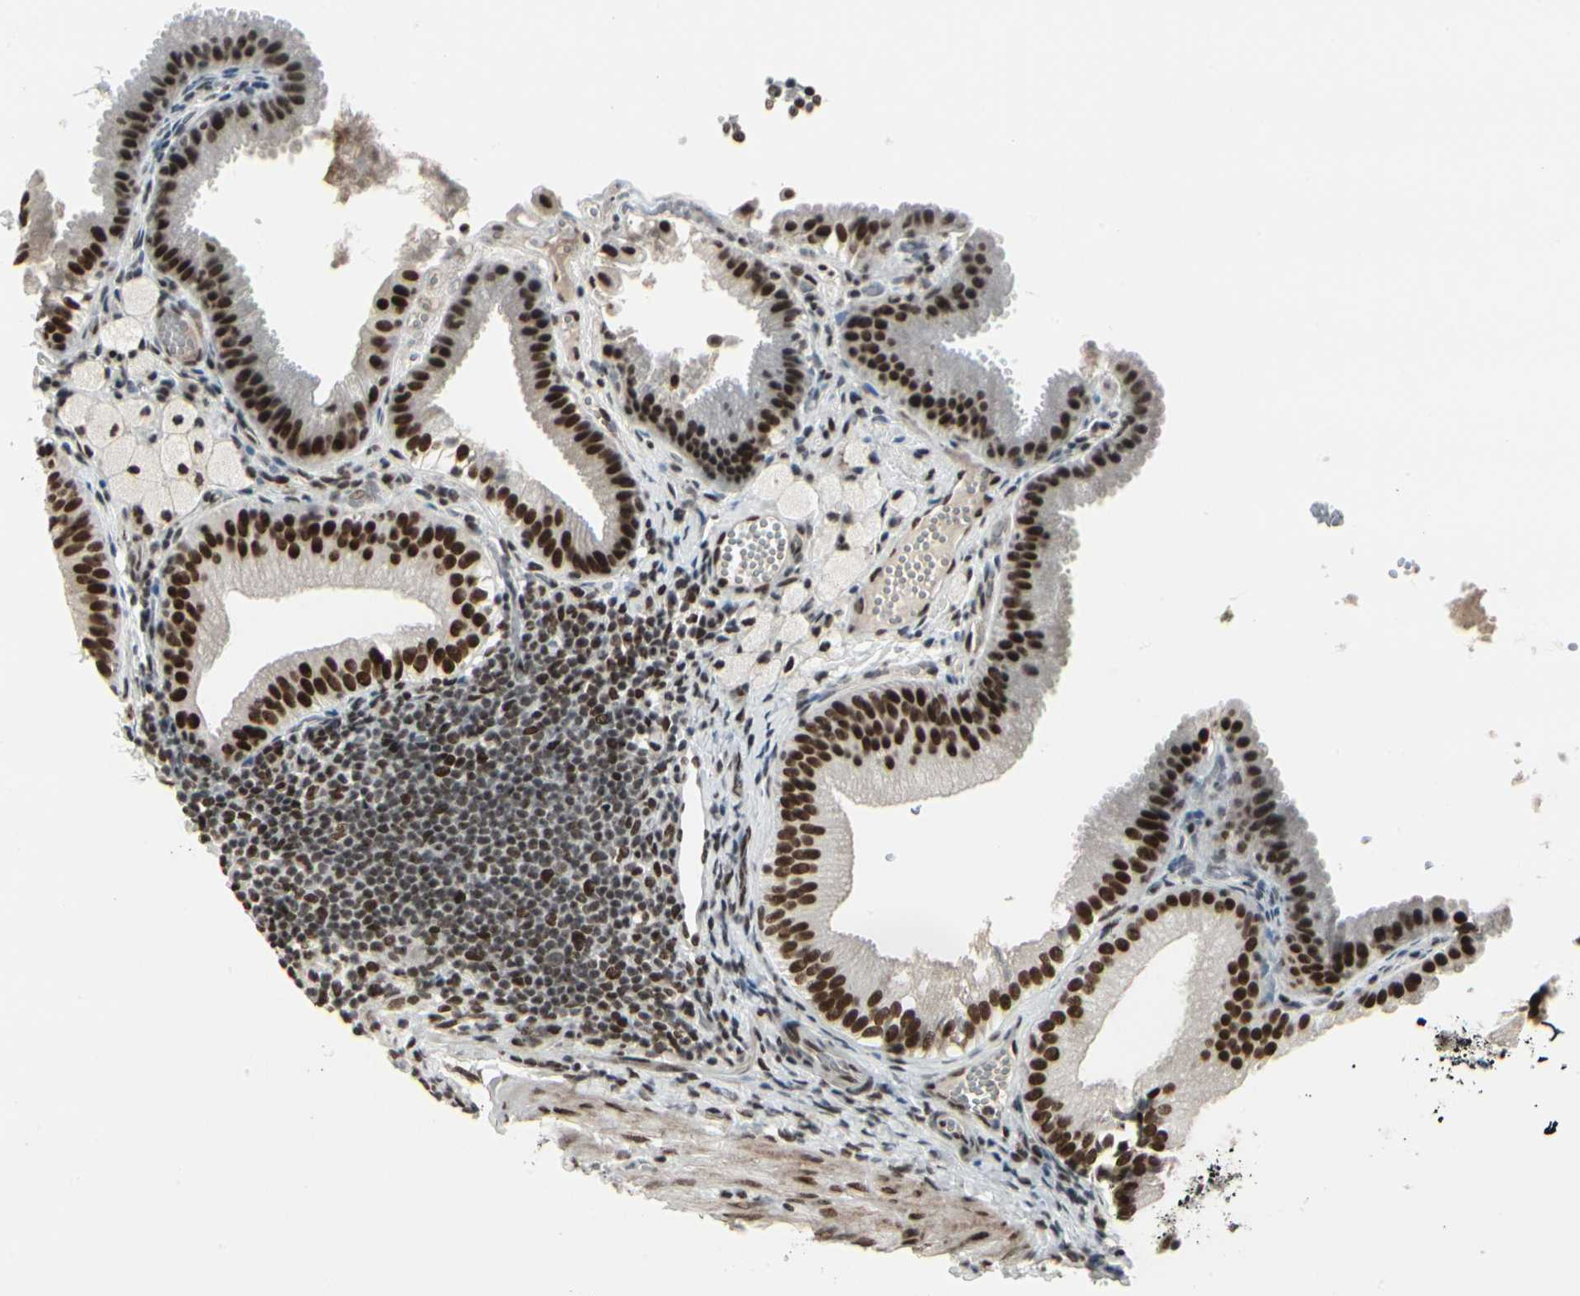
{"staining": {"intensity": "strong", "quantity": ">75%", "location": "nuclear"}, "tissue": "gallbladder", "cell_type": "Glandular cells", "image_type": "normal", "snomed": [{"axis": "morphology", "description": "Normal tissue, NOS"}, {"axis": "topography", "description": "Gallbladder"}], "caption": "High-power microscopy captured an IHC histopathology image of normal gallbladder, revealing strong nuclear positivity in about >75% of glandular cells. (DAB (3,3'-diaminobenzidine) = brown stain, brightfield microscopy at high magnification).", "gene": "HMG20A", "patient": {"sex": "female", "age": 24}}